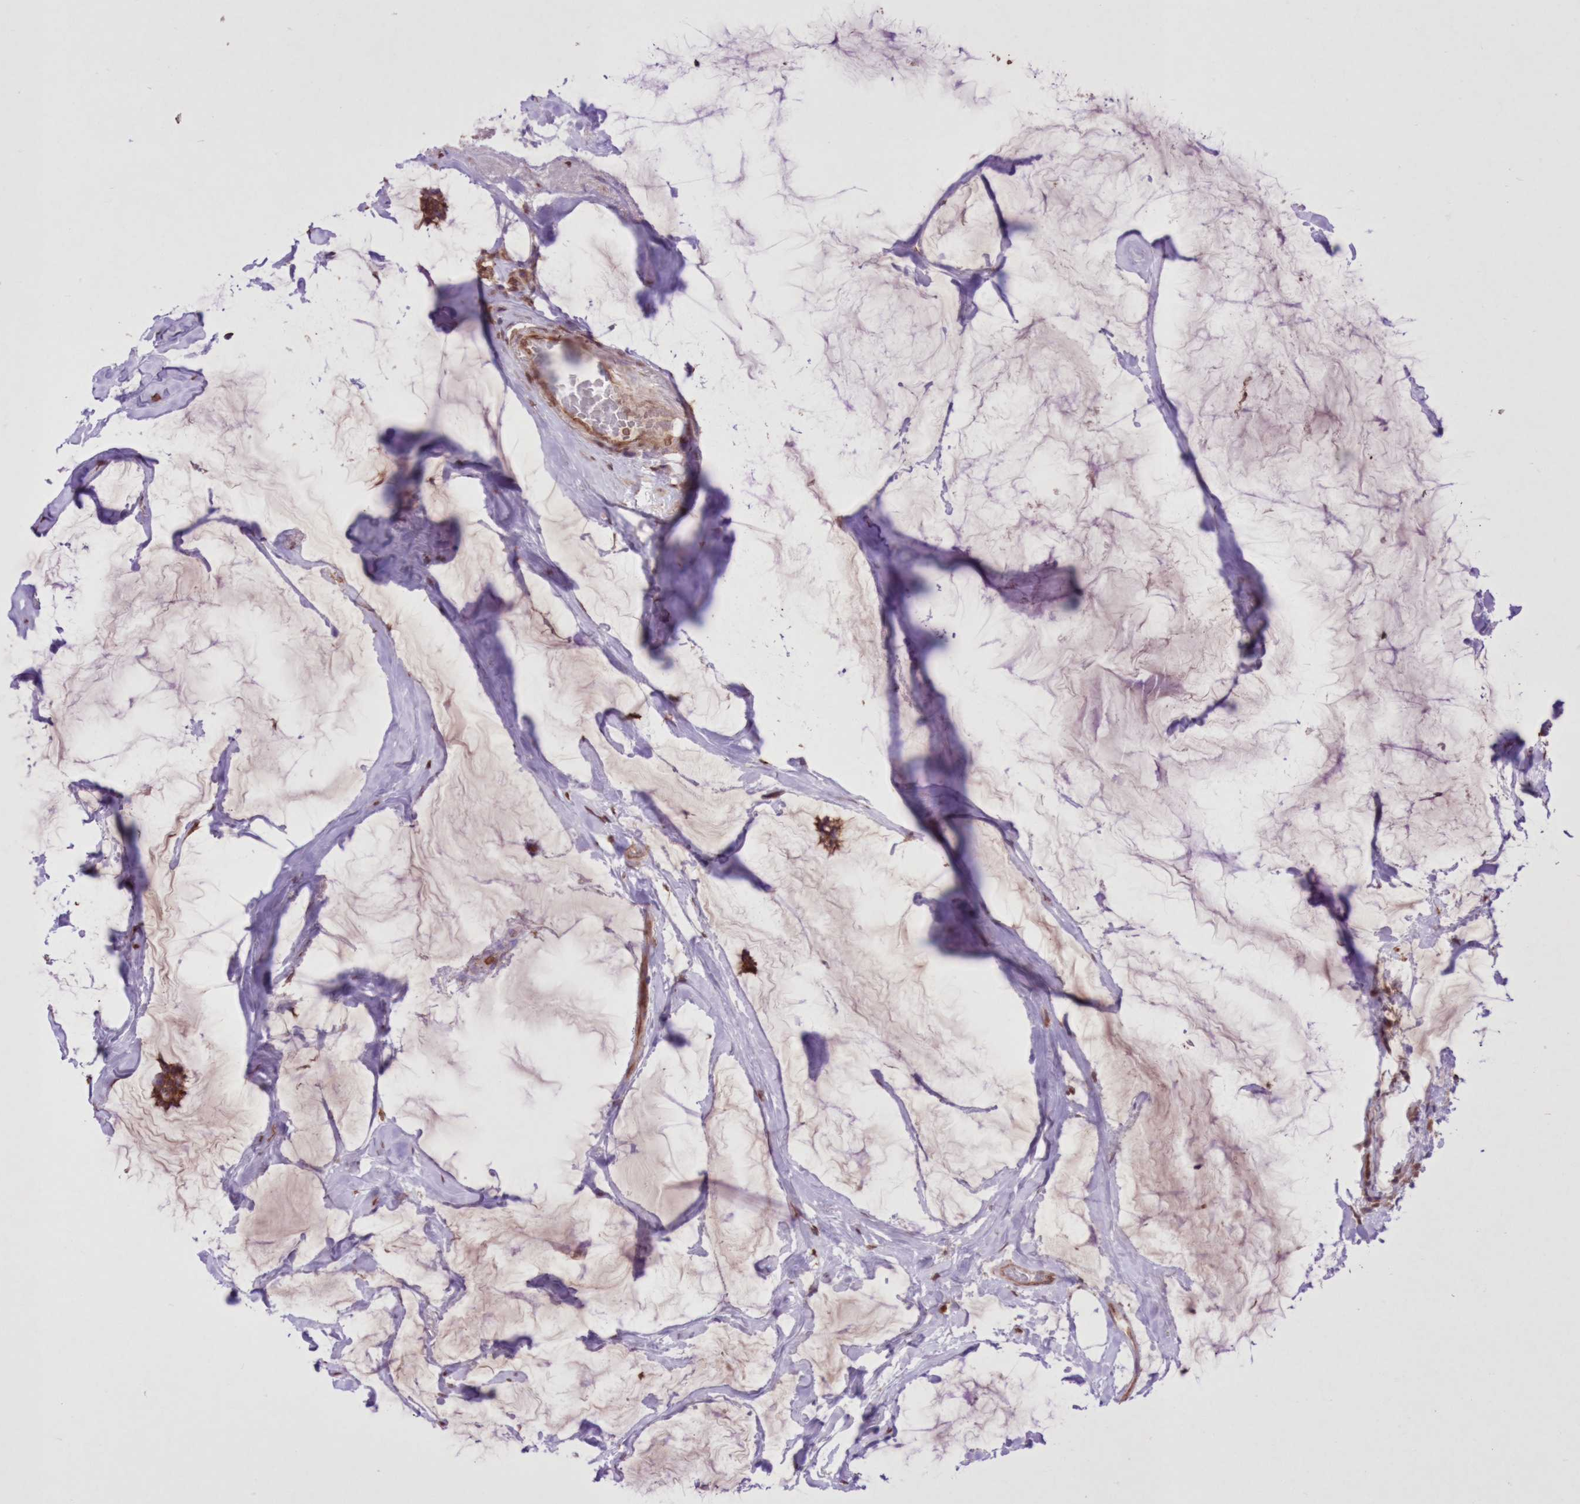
{"staining": {"intensity": "moderate", "quantity": ">75%", "location": "cytoplasmic/membranous"}, "tissue": "breast cancer", "cell_type": "Tumor cells", "image_type": "cancer", "snomed": [{"axis": "morphology", "description": "Duct carcinoma"}, {"axis": "topography", "description": "Breast"}], "caption": "The photomicrograph shows immunohistochemical staining of breast cancer (intraductal carcinoma). There is moderate cytoplasmic/membranous expression is identified in approximately >75% of tumor cells.", "gene": "FCHO2", "patient": {"sex": "female", "age": 93}}